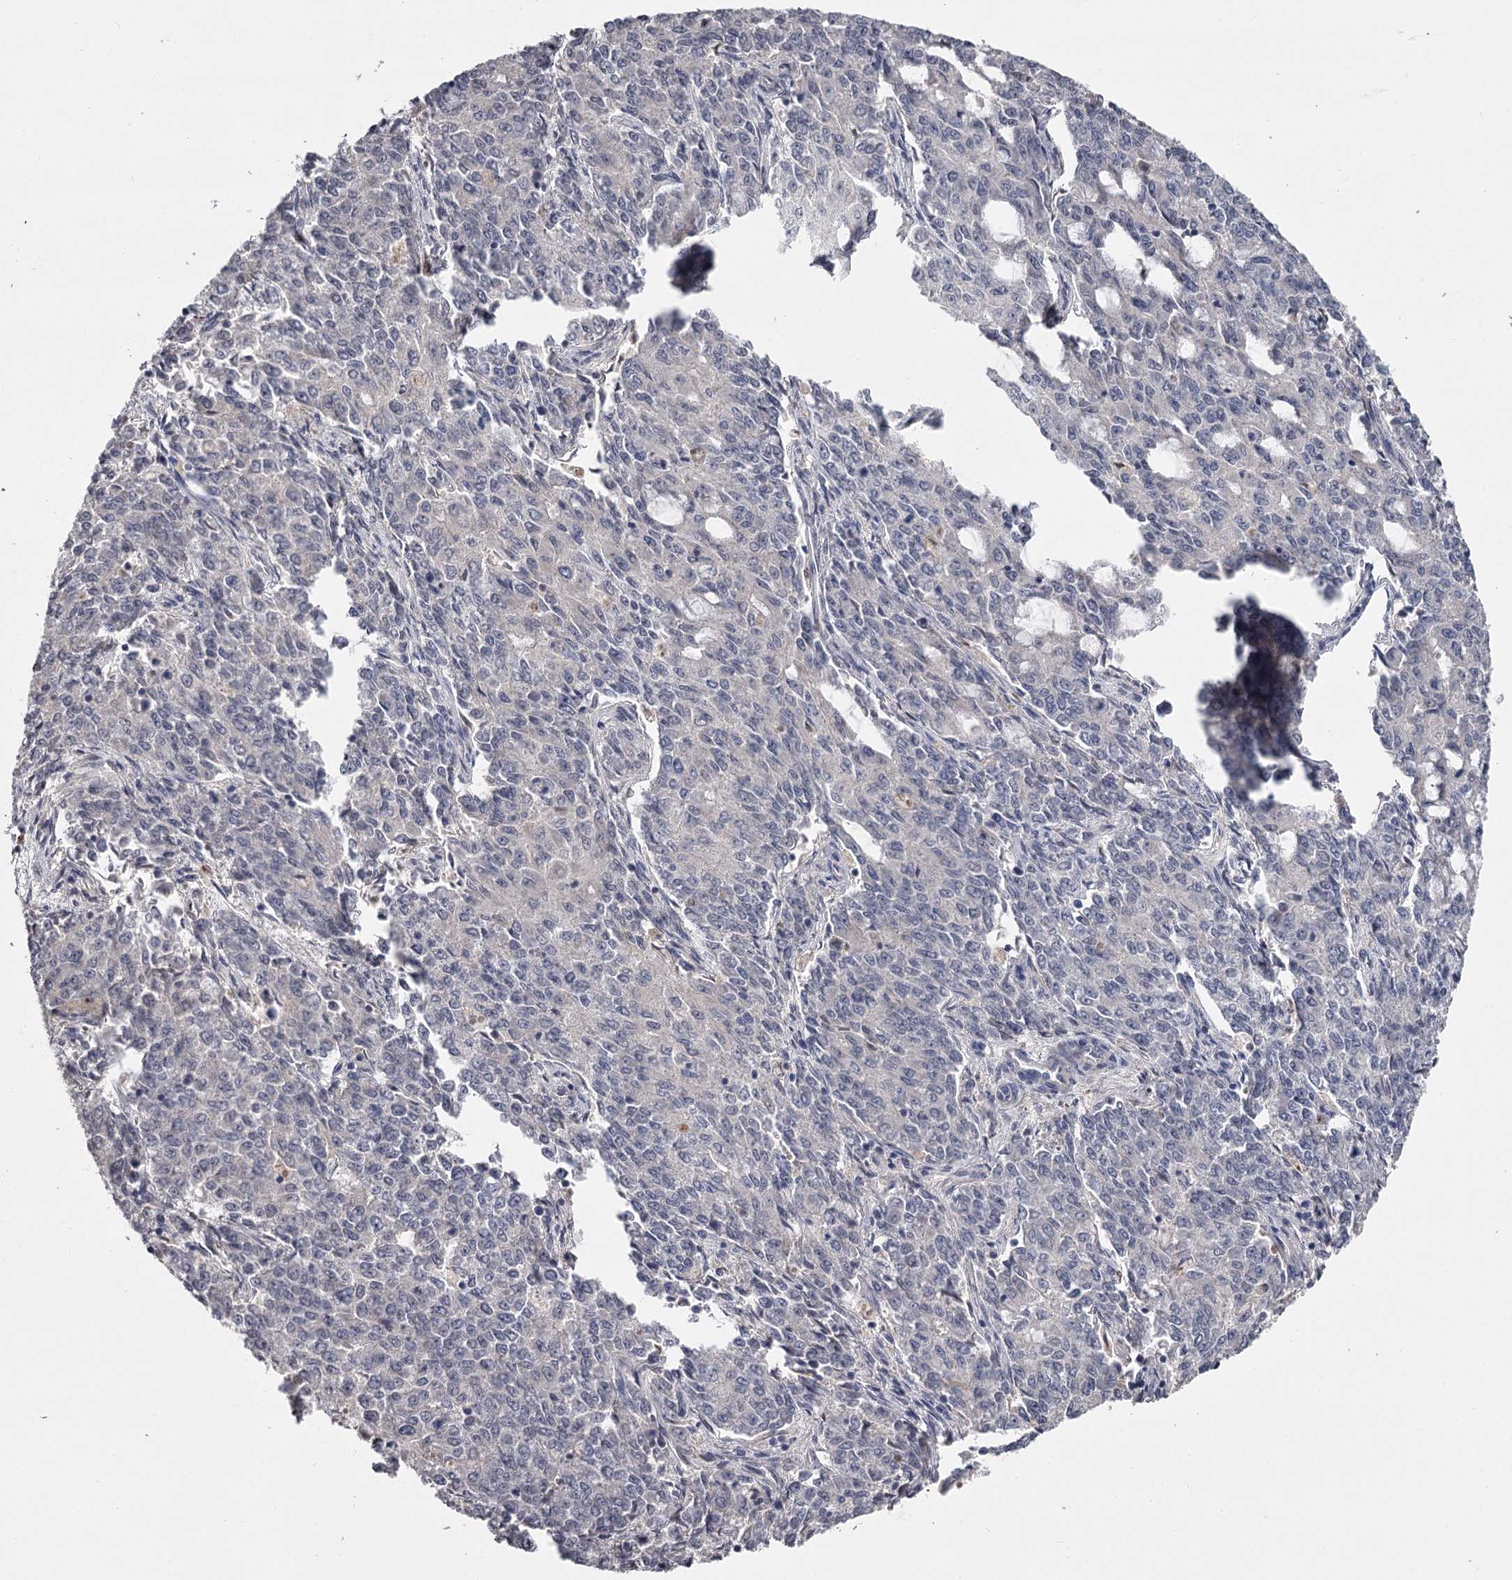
{"staining": {"intensity": "negative", "quantity": "none", "location": "none"}, "tissue": "endometrial cancer", "cell_type": "Tumor cells", "image_type": "cancer", "snomed": [{"axis": "morphology", "description": "Adenocarcinoma, NOS"}, {"axis": "topography", "description": "Endometrium"}], "caption": "Protein analysis of endometrial adenocarcinoma exhibits no significant positivity in tumor cells. (Stains: DAB (3,3'-diaminobenzidine) IHC with hematoxylin counter stain, Microscopy: brightfield microscopy at high magnification).", "gene": "FDXACB1", "patient": {"sex": "female", "age": 50}}